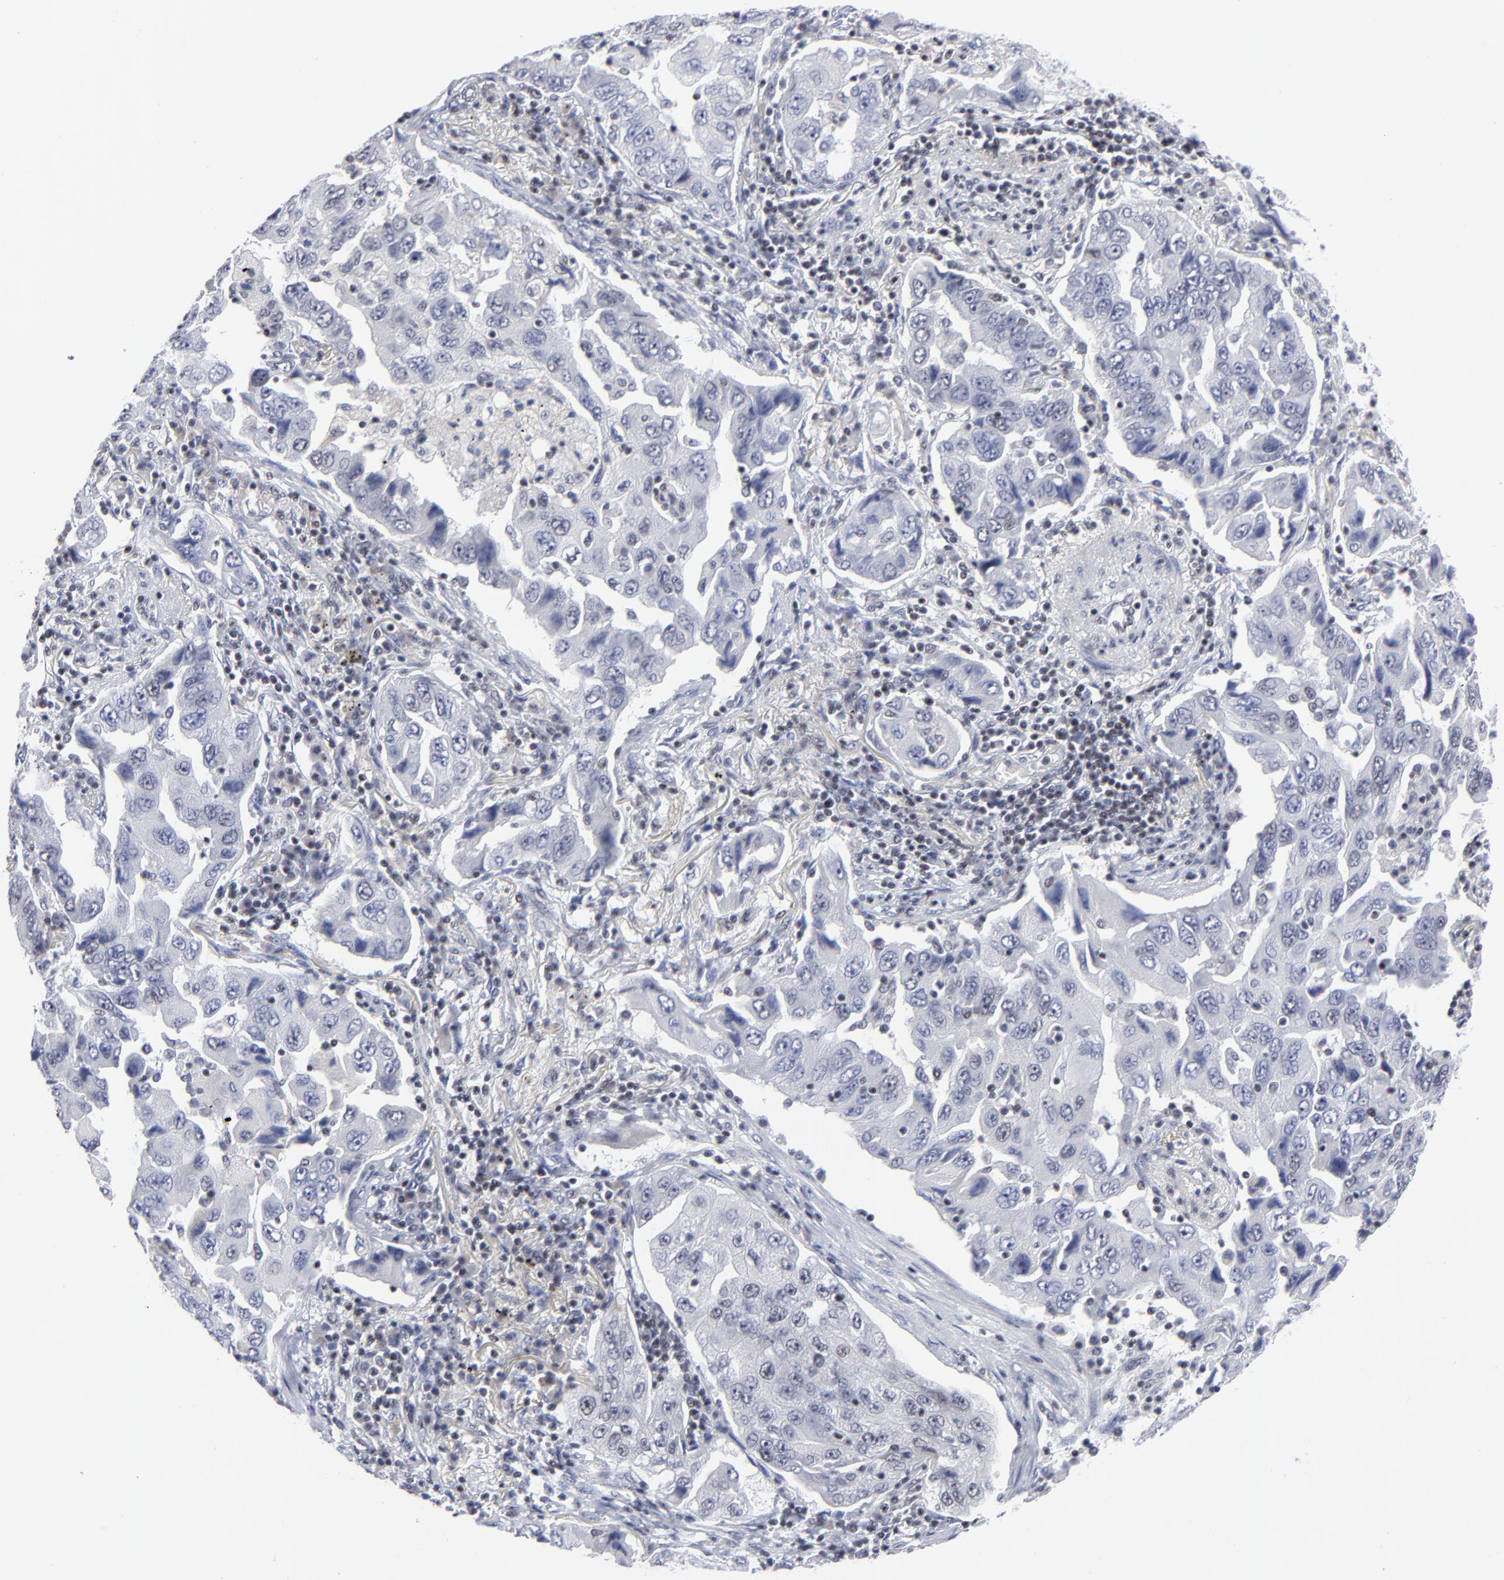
{"staining": {"intensity": "negative", "quantity": "none", "location": "none"}, "tissue": "lung cancer", "cell_type": "Tumor cells", "image_type": "cancer", "snomed": [{"axis": "morphology", "description": "Adenocarcinoma, NOS"}, {"axis": "topography", "description": "Lung"}], "caption": "Lung adenocarcinoma stained for a protein using immunohistochemistry (IHC) exhibits no staining tumor cells.", "gene": "SP2", "patient": {"sex": "female", "age": 65}}